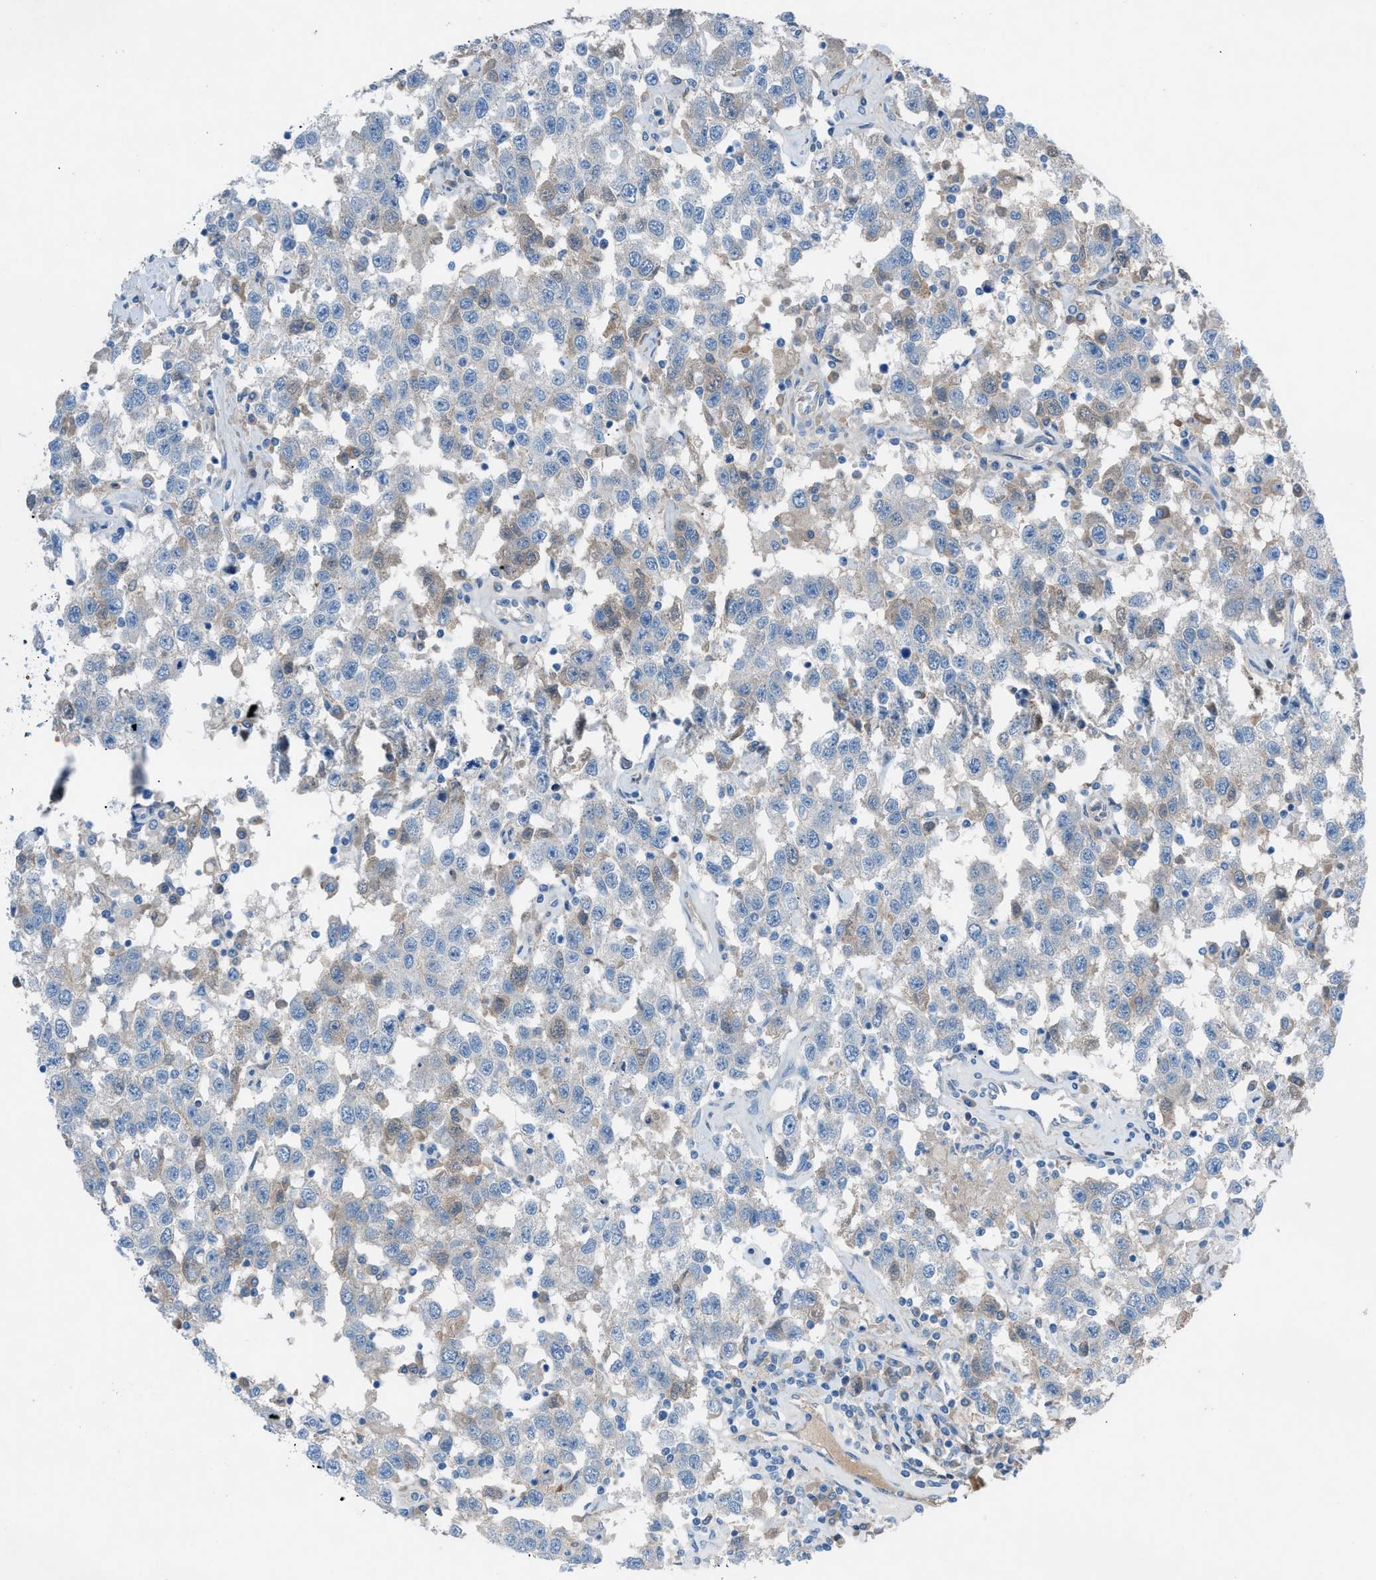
{"staining": {"intensity": "weak", "quantity": "25%-75%", "location": "cytoplasmic/membranous"}, "tissue": "testis cancer", "cell_type": "Tumor cells", "image_type": "cancer", "snomed": [{"axis": "morphology", "description": "Seminoma, NOS"}, {"axis": "topography", "description": "Testis"}], "caption": "Weak cytoplasmic/membranous staining for a protein is seen in about 25%-75% of tumor cells of testis seminoma using IHC.", "gene": "C5AR2", "patient": {"sex": "male", "age": 41}}